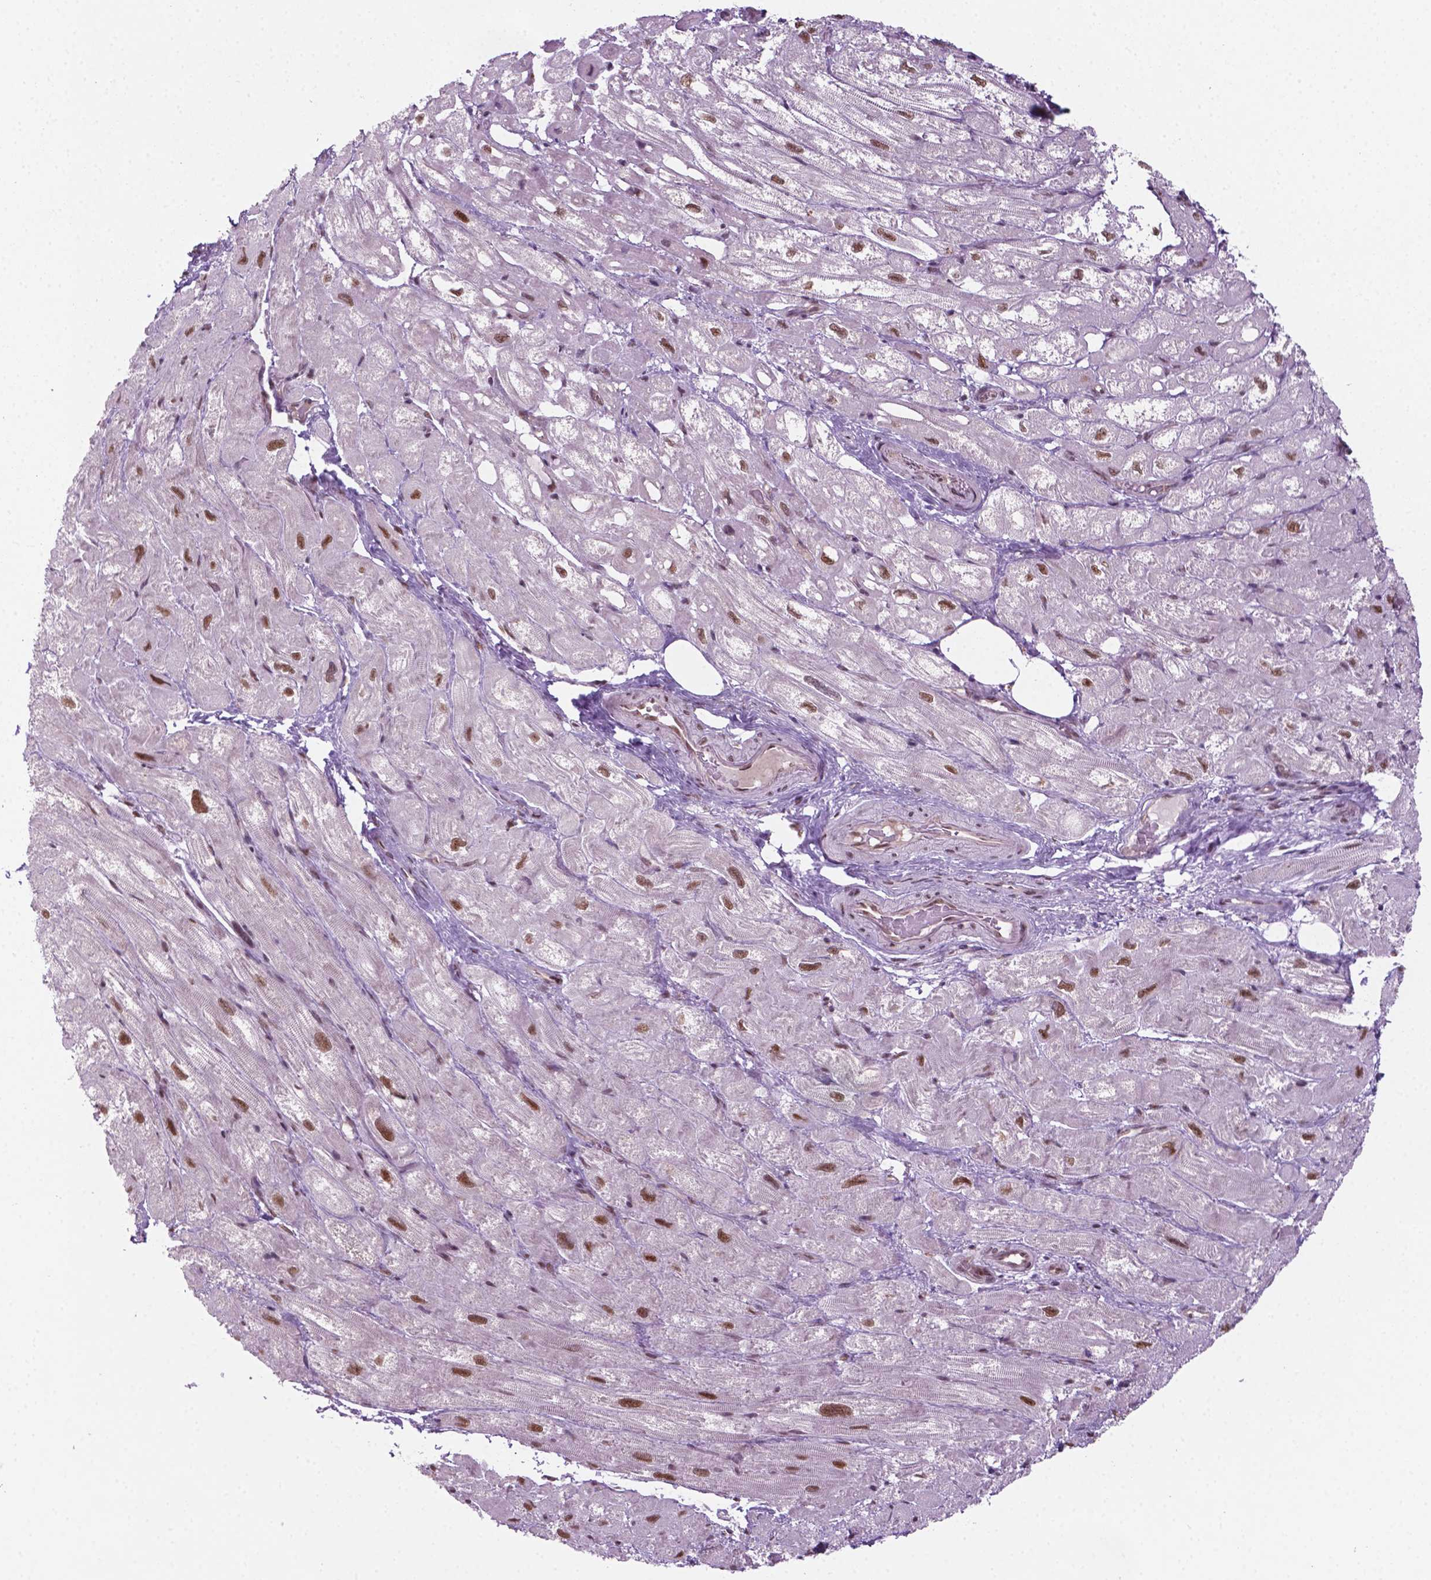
{"staining": {"intensity": "moderate", "quantity": "25%-75%", "location": "nuclear"}, "tissue": "heart muscle", "cell_type": "Cardiomyocytes", "image_type": "normal", "snomed": [{"axis": "morphology", "description": "Normal tissue, NOS"}, {"axis": "topography", "description": "Heart"}], "caption": "Immunohistochemistry (IHC) staining of unremarkable heart muscle, which displays medium levels of moderate nuclear expression in about 25%-75% of cardiomyocytes indicating moderate nuclear protein expression. The staining was performed using DAB (3,3'-diaminobenzidine) (brown) for protein detection and nuclei were counterstained in hematoxylin (blue).", "gene": "PHAX", "patient": {"sex": "female", "age": 69}}